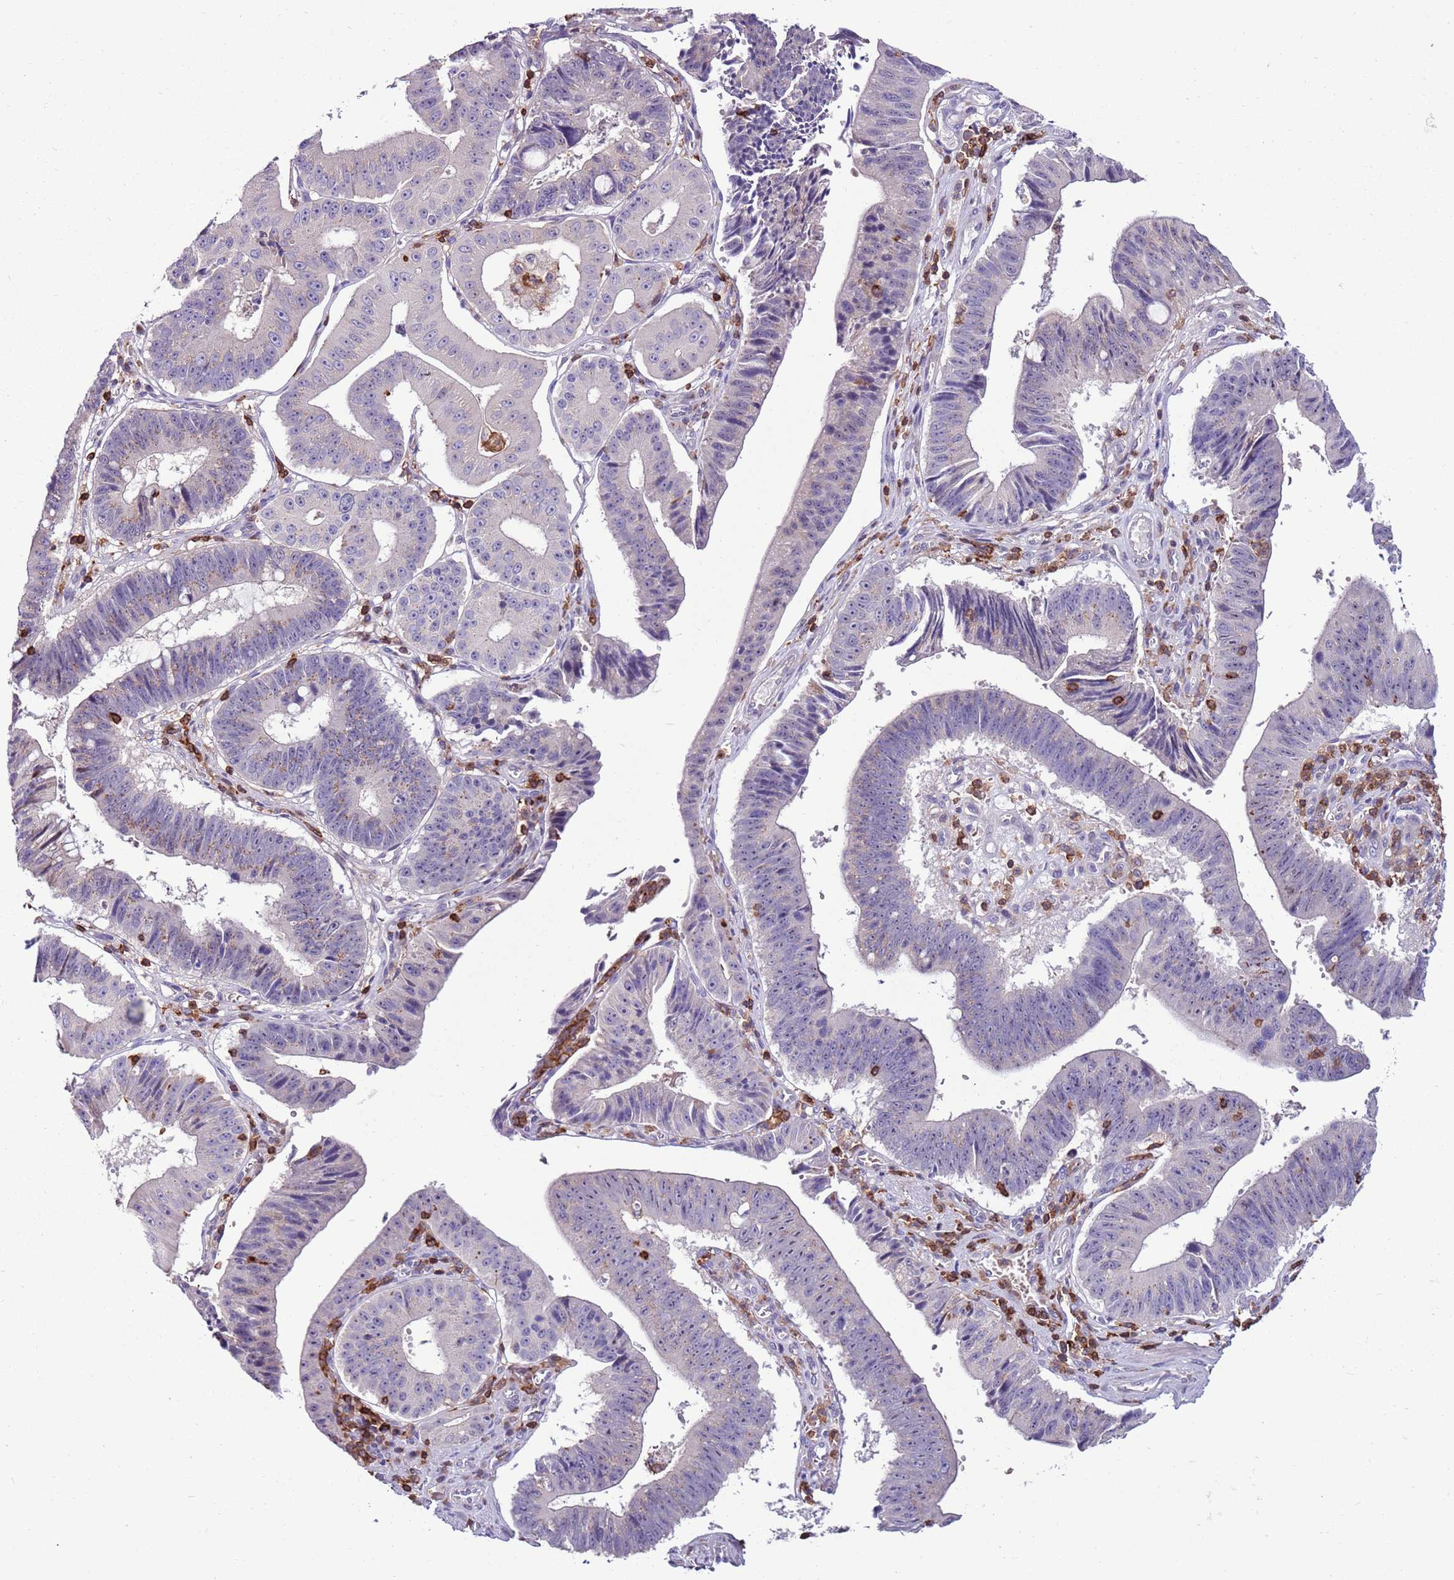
{"staining": {"intensity": "weak", "quantity": "25%-75%", "location": "cytoplasmic/membranous"}, "tissue": "stomach cancer", "cell_type": "Tumor cells", "image_type": "cancer", "snomed": [{"axis": "morphology", "description": "Adenocarcinoma, NOS"}, {"axis": "topography", "description": "Stomach"}], "caption": "This histopathology image shows IHC staining of human adenocarcinoma (stomach), with low weak cytoplasmic/membranous staining in approximately 25%-75% of tumor cells.", "gene": "ZSWIM1", "patient": {"sex": "male", "age": 59}}